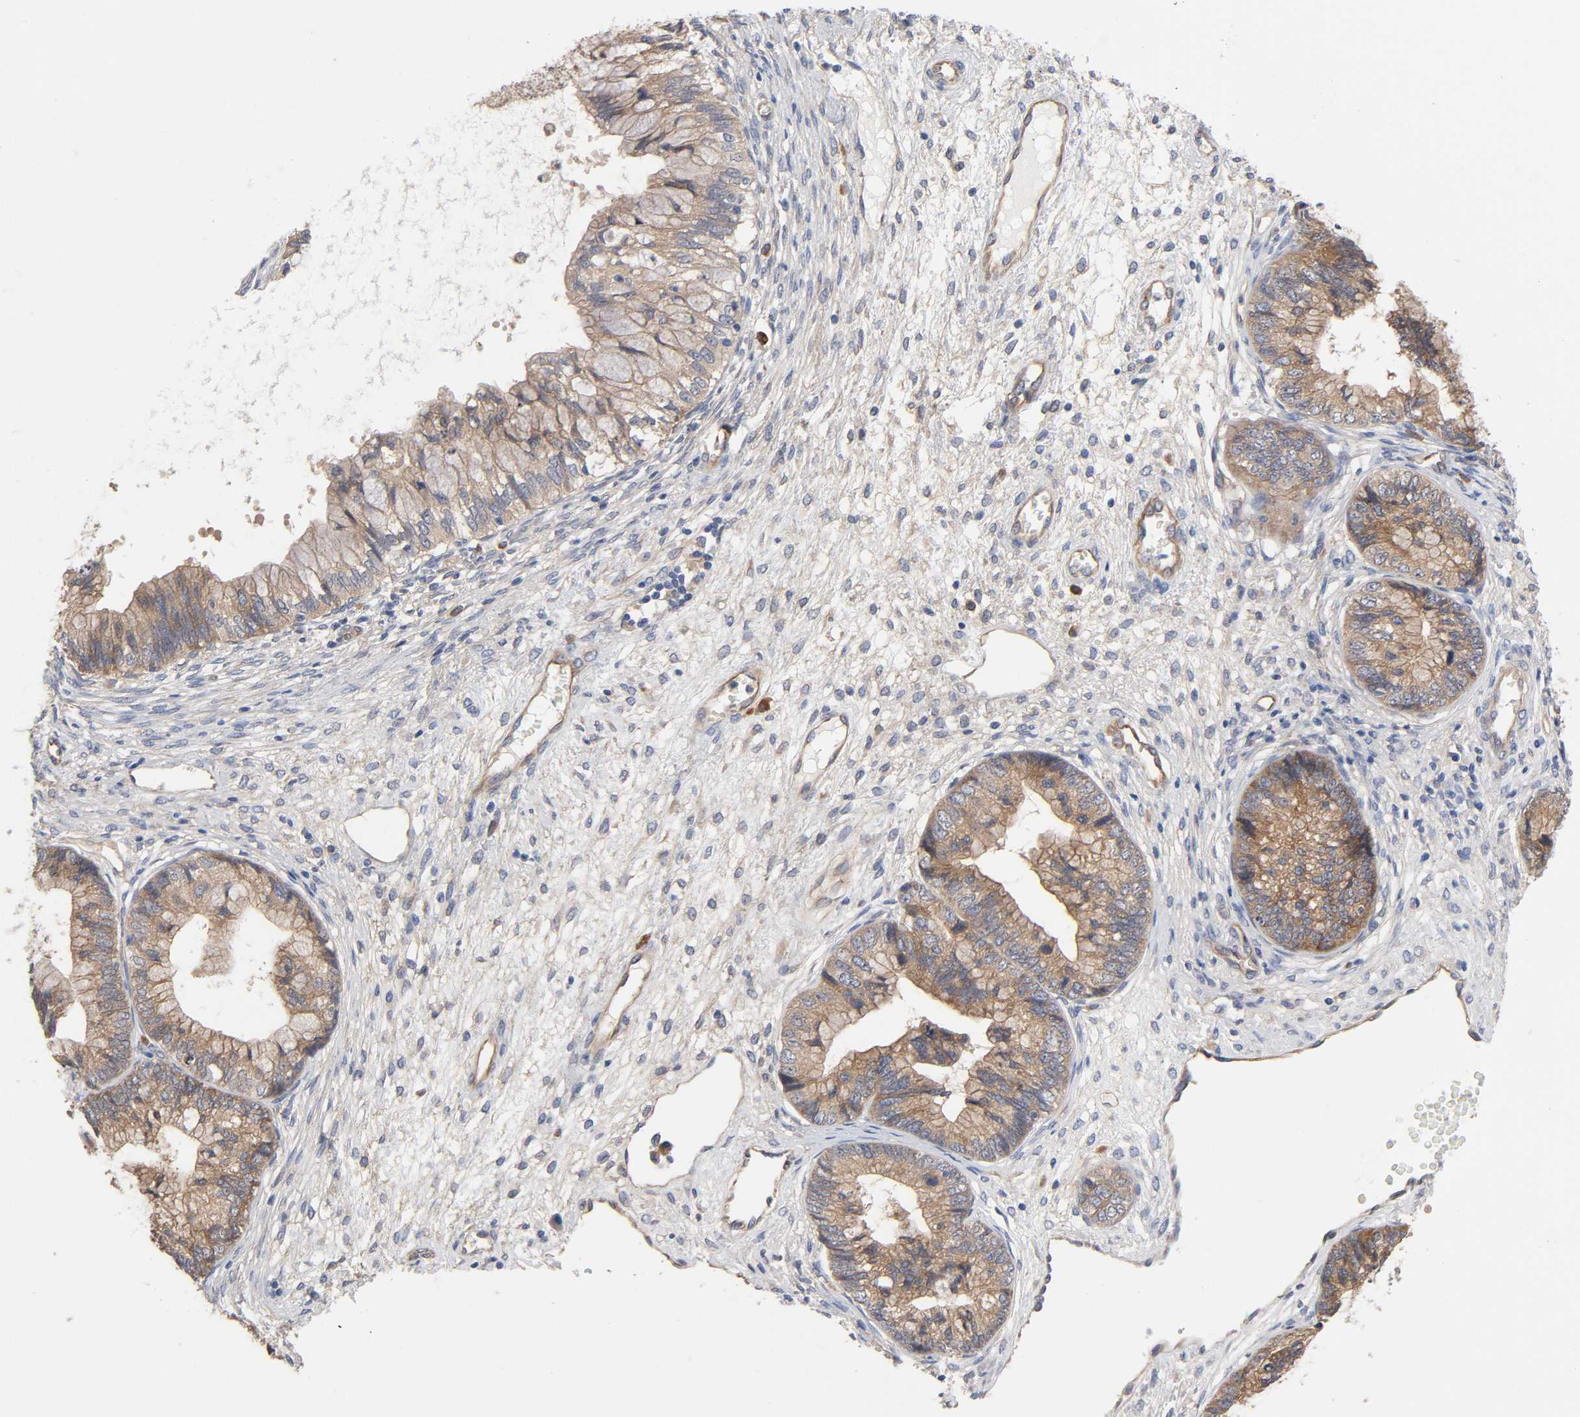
{"staining": {"intensity": "weak", "quantity": ">75%", "location": "cytoplasmic/membranous"}, "tissue": "cervical cancer", "cell_type": "Tumor cells", "image_type": "cancer", "snomed": [{"axis": "morphology", "description": "Adenocarcinoma, NOS"}, {"axis": "topography", "description": "Cervix"}], "caption": "Immunohistochemistry image of adenocarcinoma (cervical) stained for a protein (brown), which demonstrates low levels of weak cytoplasmic/membranous expression in approximately >75% of tumor cells.", "gene": "RAB13", "patient": {"sex": "female", "age": 44}}